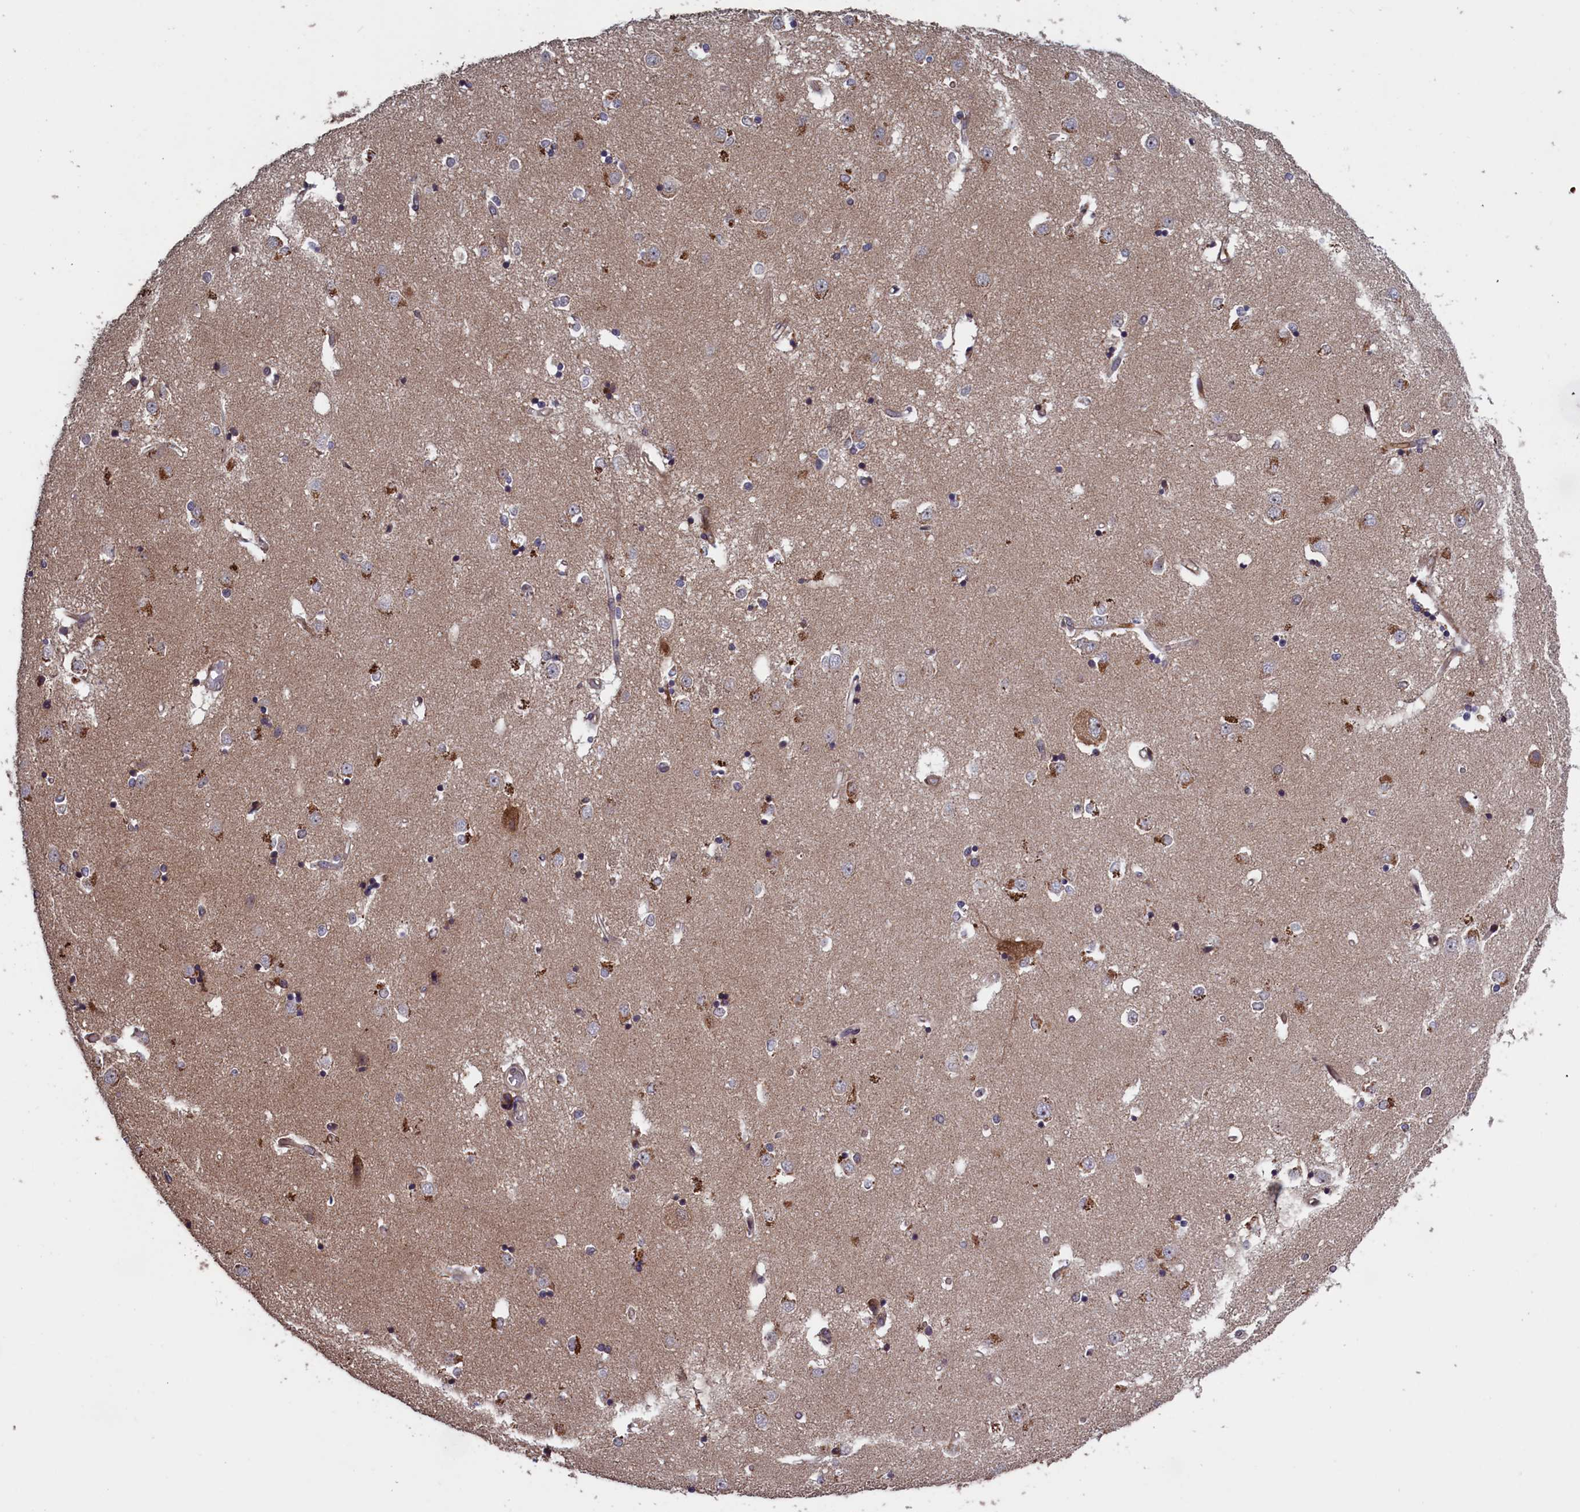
{"staining": {"intensity": "moderate", "quantity": "<25%", "location": "cytoplasmic/membranous"}, "tissue": "caudate", "cell_type": "Glial cells", "image_type": "normal", "snomed": [{"axis": "morphology", "description": "Normal tissue, NOS"}, {"axis": "topography", "description": "Lateral ventricle wall"}], "caption": "Glial cells demonstrate low levels of moderate cytoplasmic/membranous expression in approximately <25% of cells in benign human caudate. (brown staining indicates protein expression, while blue staining denotes nuclei).", "gene": "LSG1", "patient": {"sex": "male", "age": 45}}